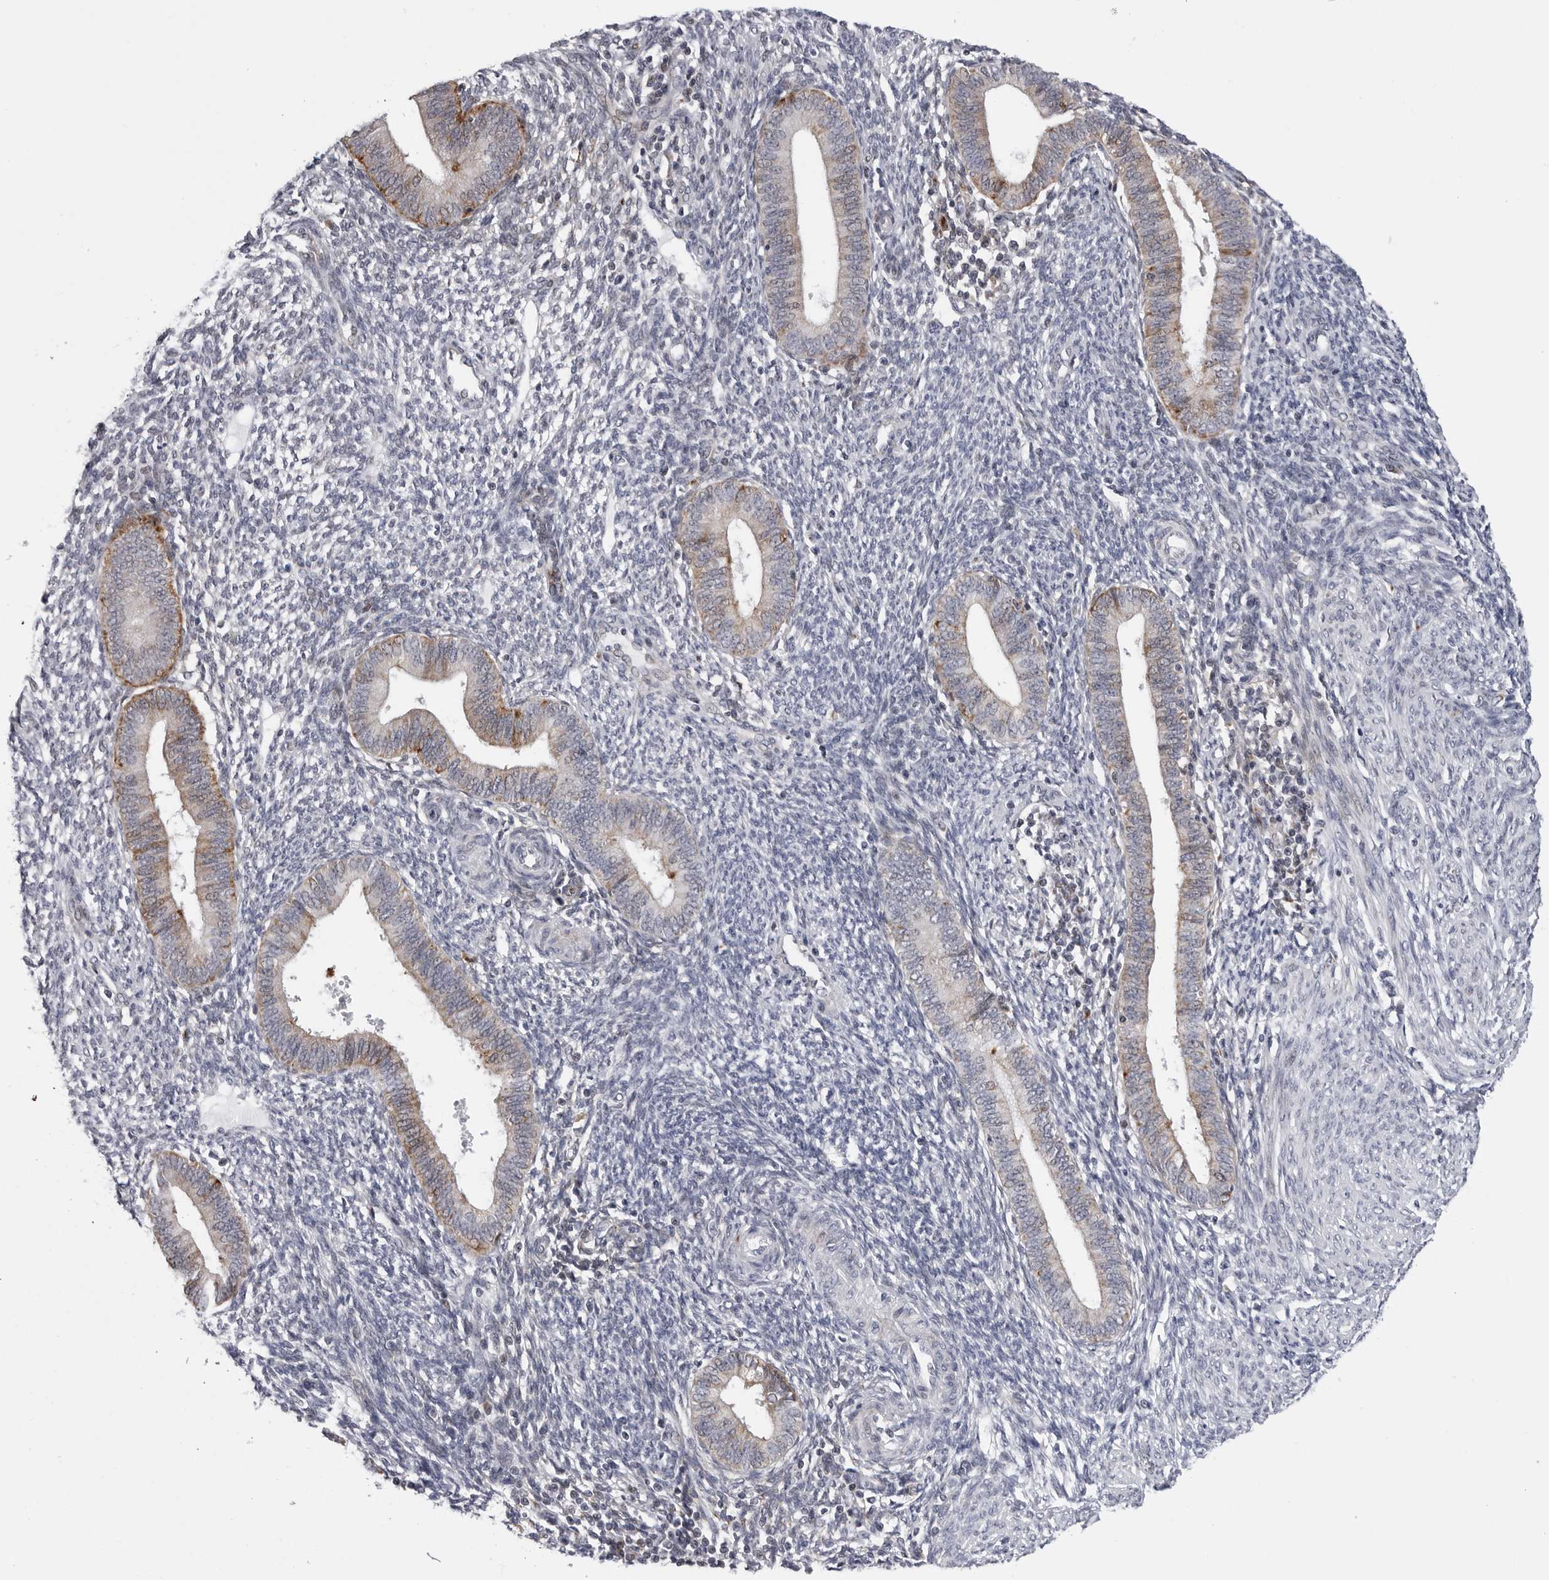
{"staining": {"intensity": "negative", "quantity": "none", "location": "none"}, "tissue": "endometrium", "cell_type": "Cells in endometrial stroma", "image_type": "normal", "snomed": [{"axis": "morphology", "description": "Normal tissue, NOS"}, {"axis": "topography", "description": "Endometrium"}], "caption": "This is an immunohistochemistry photomicrograph of unremarkable endometrium. There is no staining in cells in endometrial stroma.", "gene": "CDK20", "patient": {"sex": "female", "age": 46}}